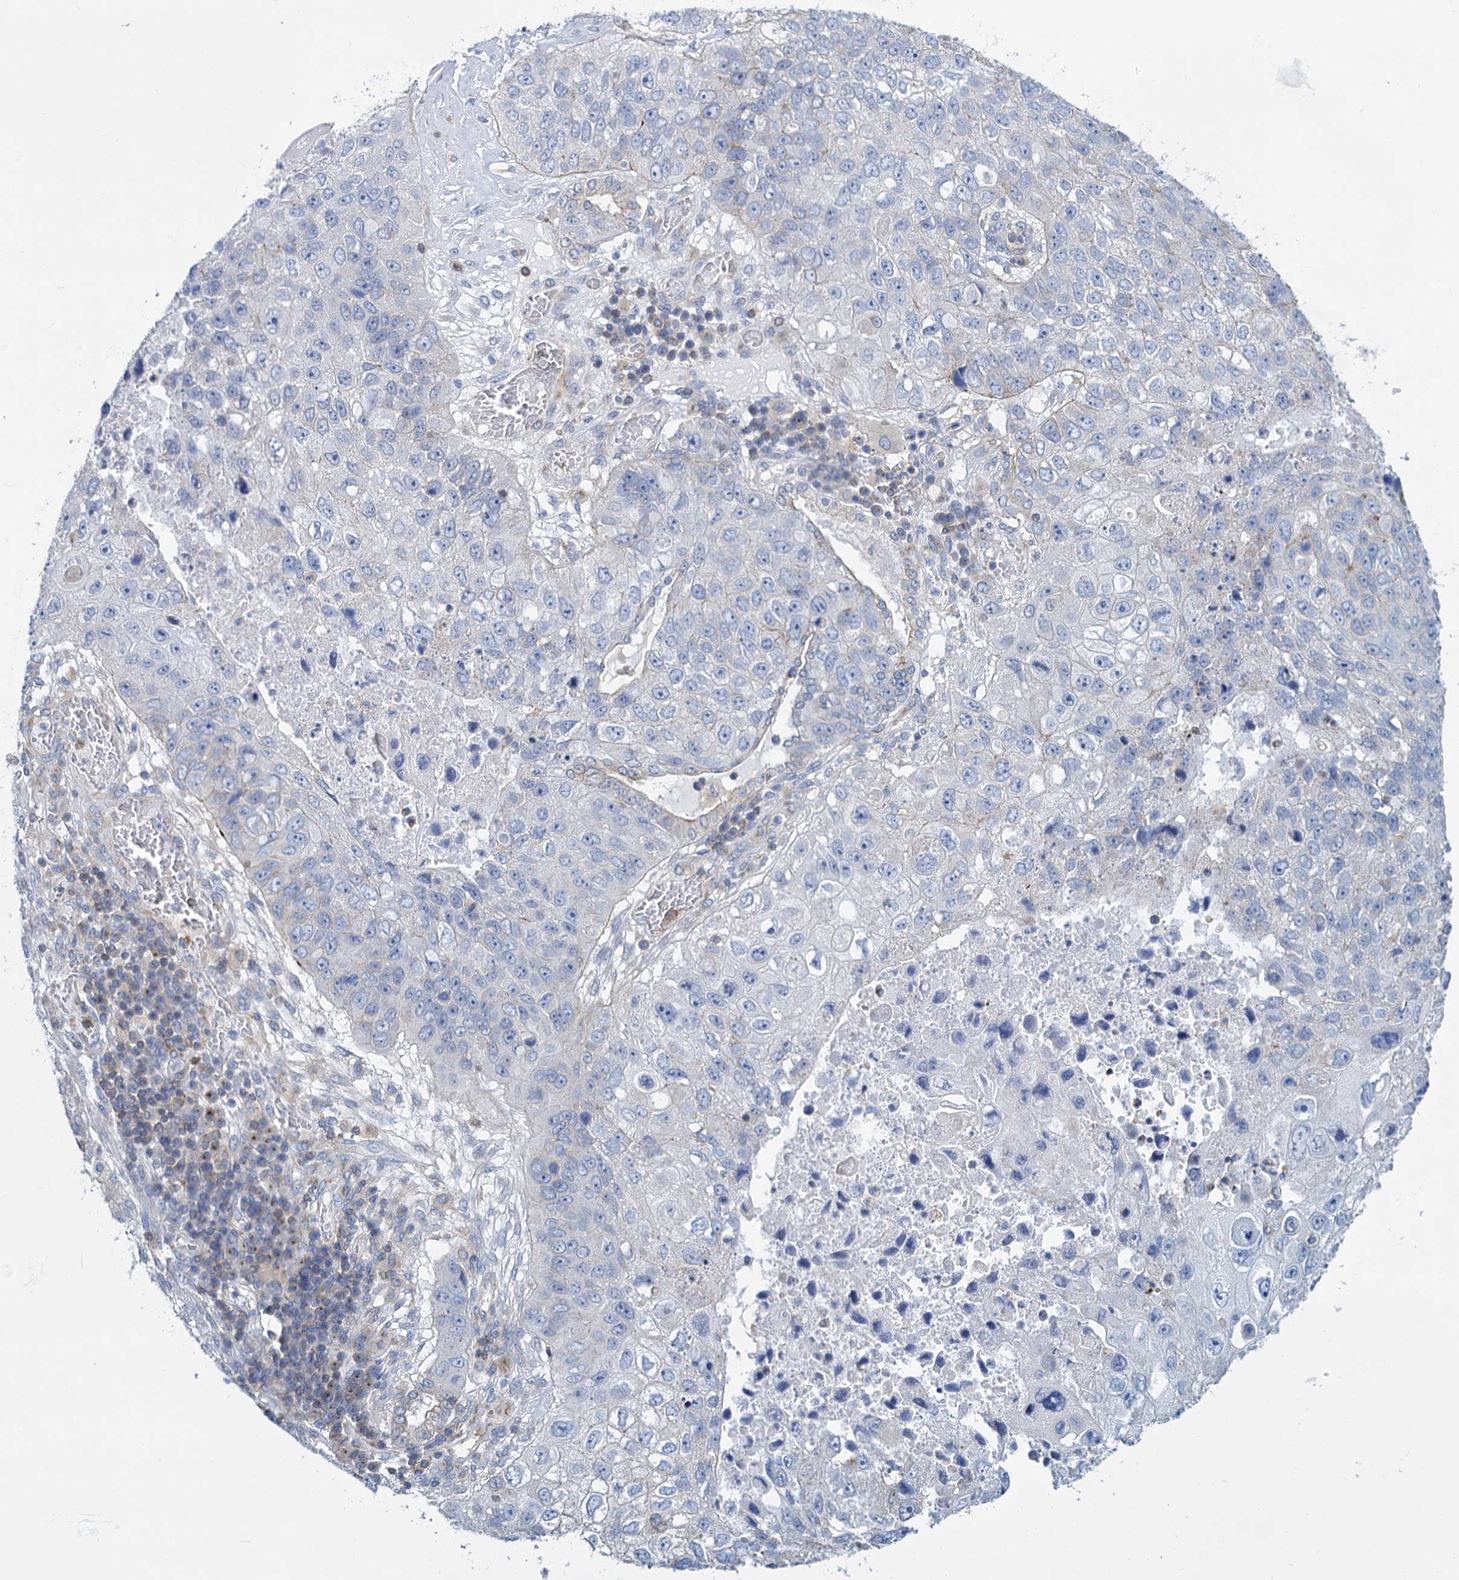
{"staining": {"intensity": "negative", "quantity": "none", "location": "none"}, "tissue": "lung cancer", "cell_type": "Tumor cells", "image_type": "cancer", "snomed": [{"axis": "morphology", "description": "Squamous cell carcinoma, NOS"}, {"axis": "topography", "description": "Lung"}], "caption": "DAB immunohistochemical staining of squamous cell carcinoma (lung) demonstrates no significant positivity in tumor cells.", "gene": "LRCH4", "patient": {"sex": "male", "age": 61}}